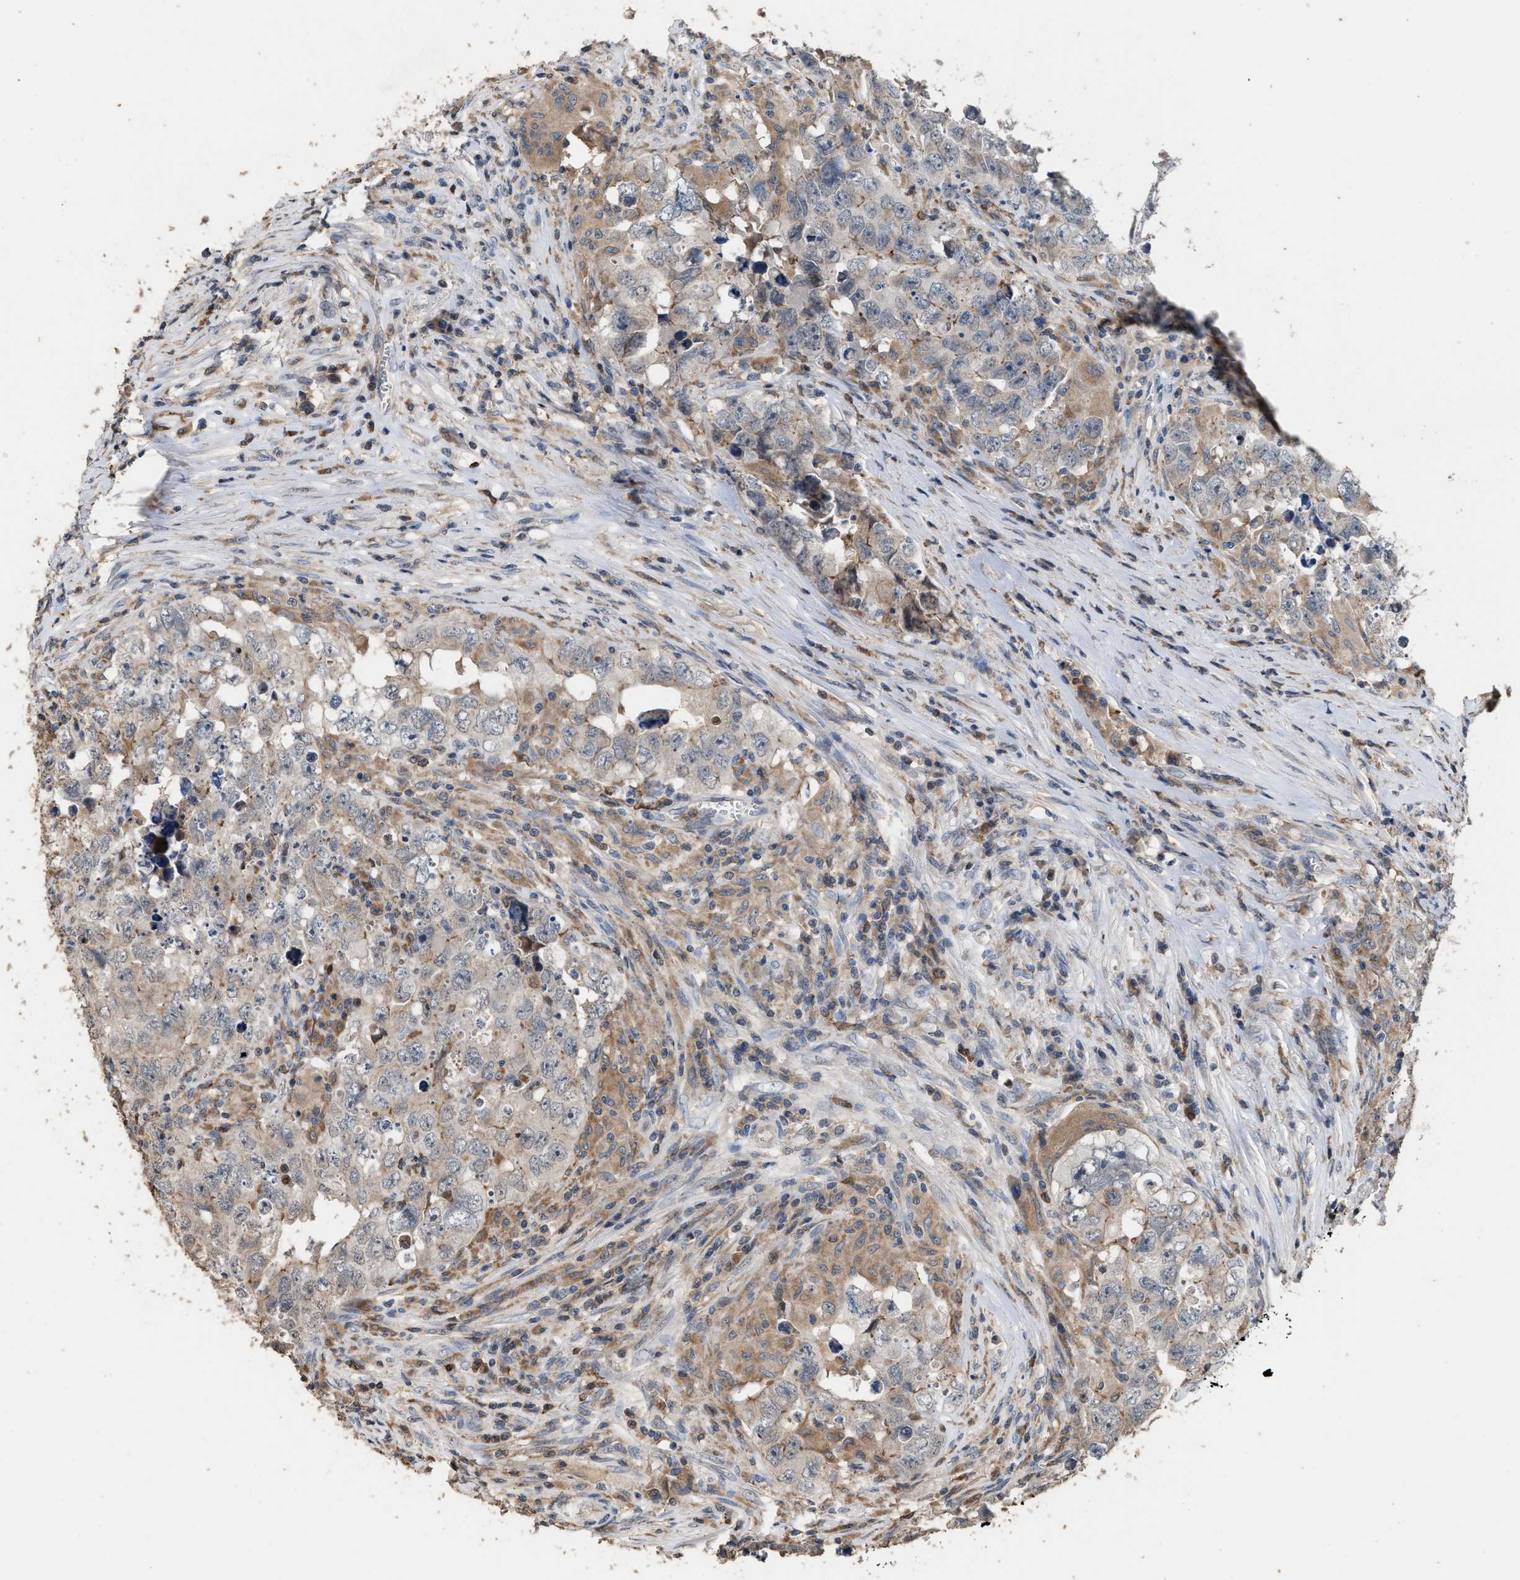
{"staining": {"intensity": "weak", "quantity": "25%-75%", "location": "cytoplasmic/membranous"}, "tissue": "testis cancer", "cell_type": "Tumor cells", "image_type": "cancer", "snomed": [{"axis": "morphology", "description": "Seminoma, NOS"}, {"axis": "morphology", "description": "Carcinoma, Embryonal, NOS"}, {"axis": "topography", "description": "Testis"}], "caption": "Tumor cells exhibit weak cytoplasmic/membranous expression in about 25%-75% of cells in seminoma (testis).", "gene": "TDRKH", "patient": {"sex": "male", "age": 43}}